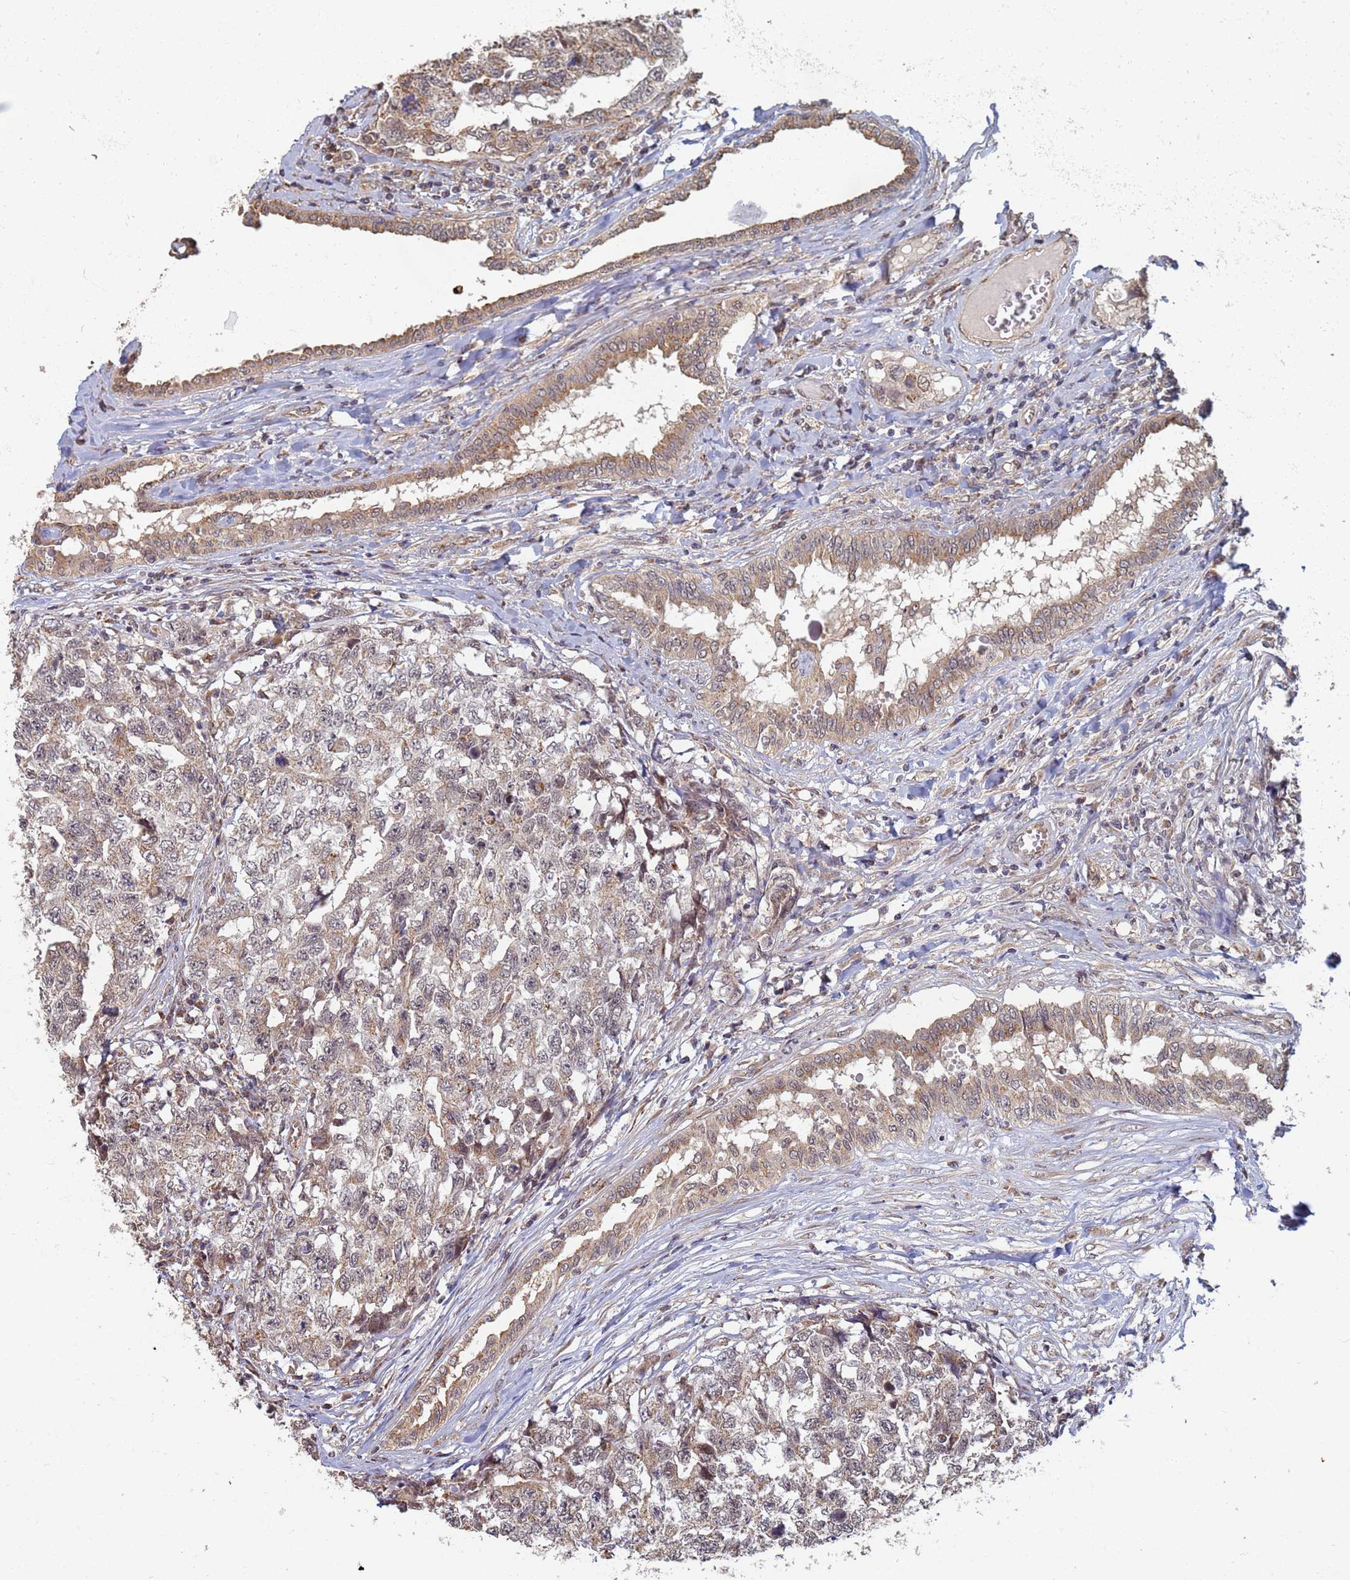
{"staining": {"intensity": "weak", "quantity": ">75%", "location": "cytoplasmic/membranous"}, "tissue": "testis cancer", "cell_type": "Tumor cells", "image_type": "cancer", "snomed": [{"axis": "morphology", "description": "Carcinoma, Embryonal, NOS"}, {"axis": "topography", "description": "Testis"}], "caption": "Protein staining shows weak cytoplasmic/membranous staining in about >75% of tumor cells in testis cancer (embryonal carcinoma).", "gene": "ITGB4", "patient": {"sex": "male", "age": 31}}